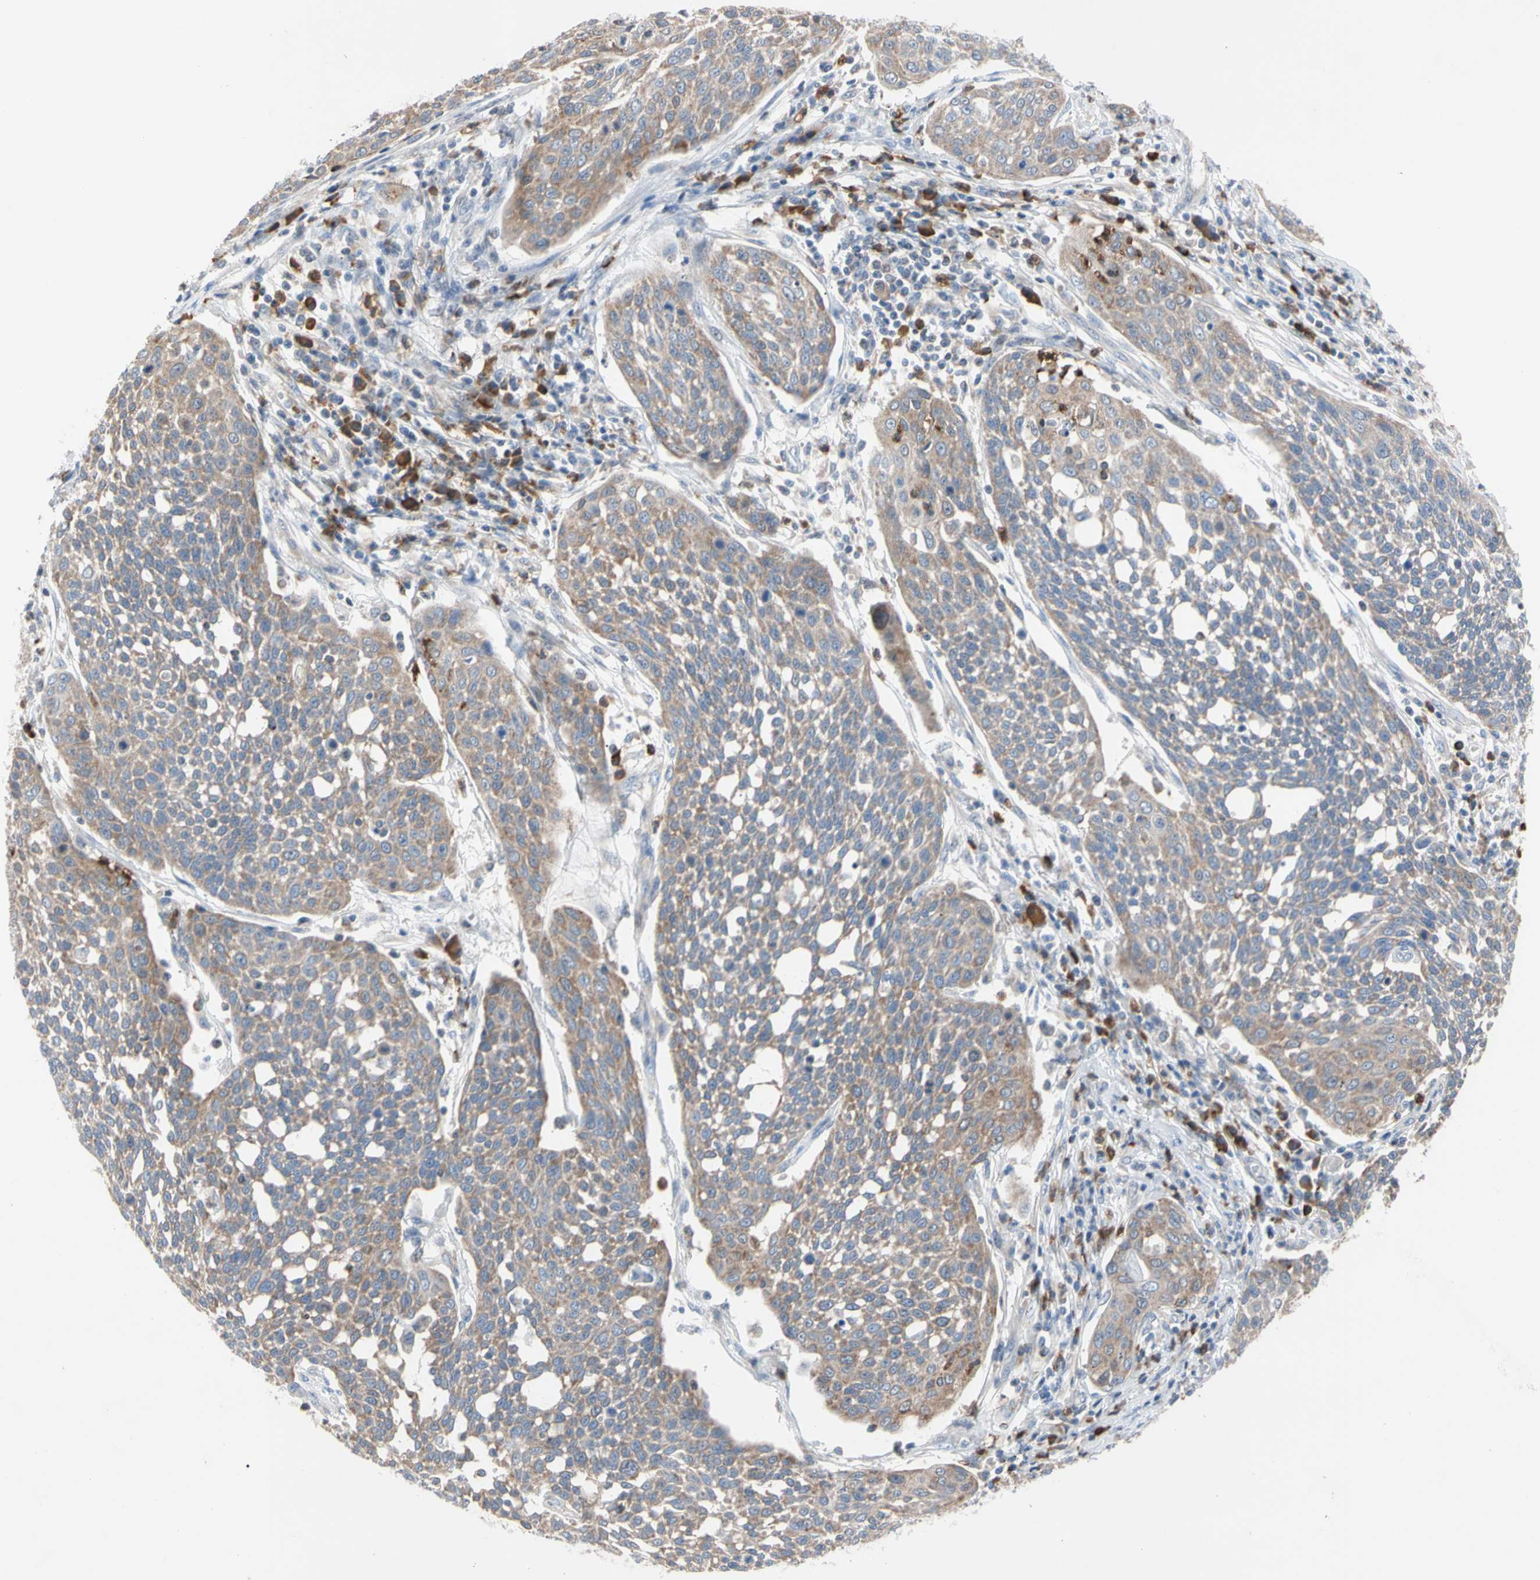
{"staining": {"intensity": "moderate", "quantity": "25%-75%", "location": "cytoplasmic/membranous"}, "tissue": "cervical cancer", "cell_type": "Tumor cells", "image_type": "cancer", "snomed": [{"axis": "morphology", "description": "Squamous cell carcinoma, NOS"}, {"axis": "topography", "description": "Cervix"}], "caption": "Immunohistochemistry (IHC) of cervical cancer (squamous cell carcinoma) shows medium levels of moderate cytoplasmic/membranous positivity in about 25%-75% of tumor cells.", "gene": "MCL1", "patient": {"sex": "female", "age": 34}}